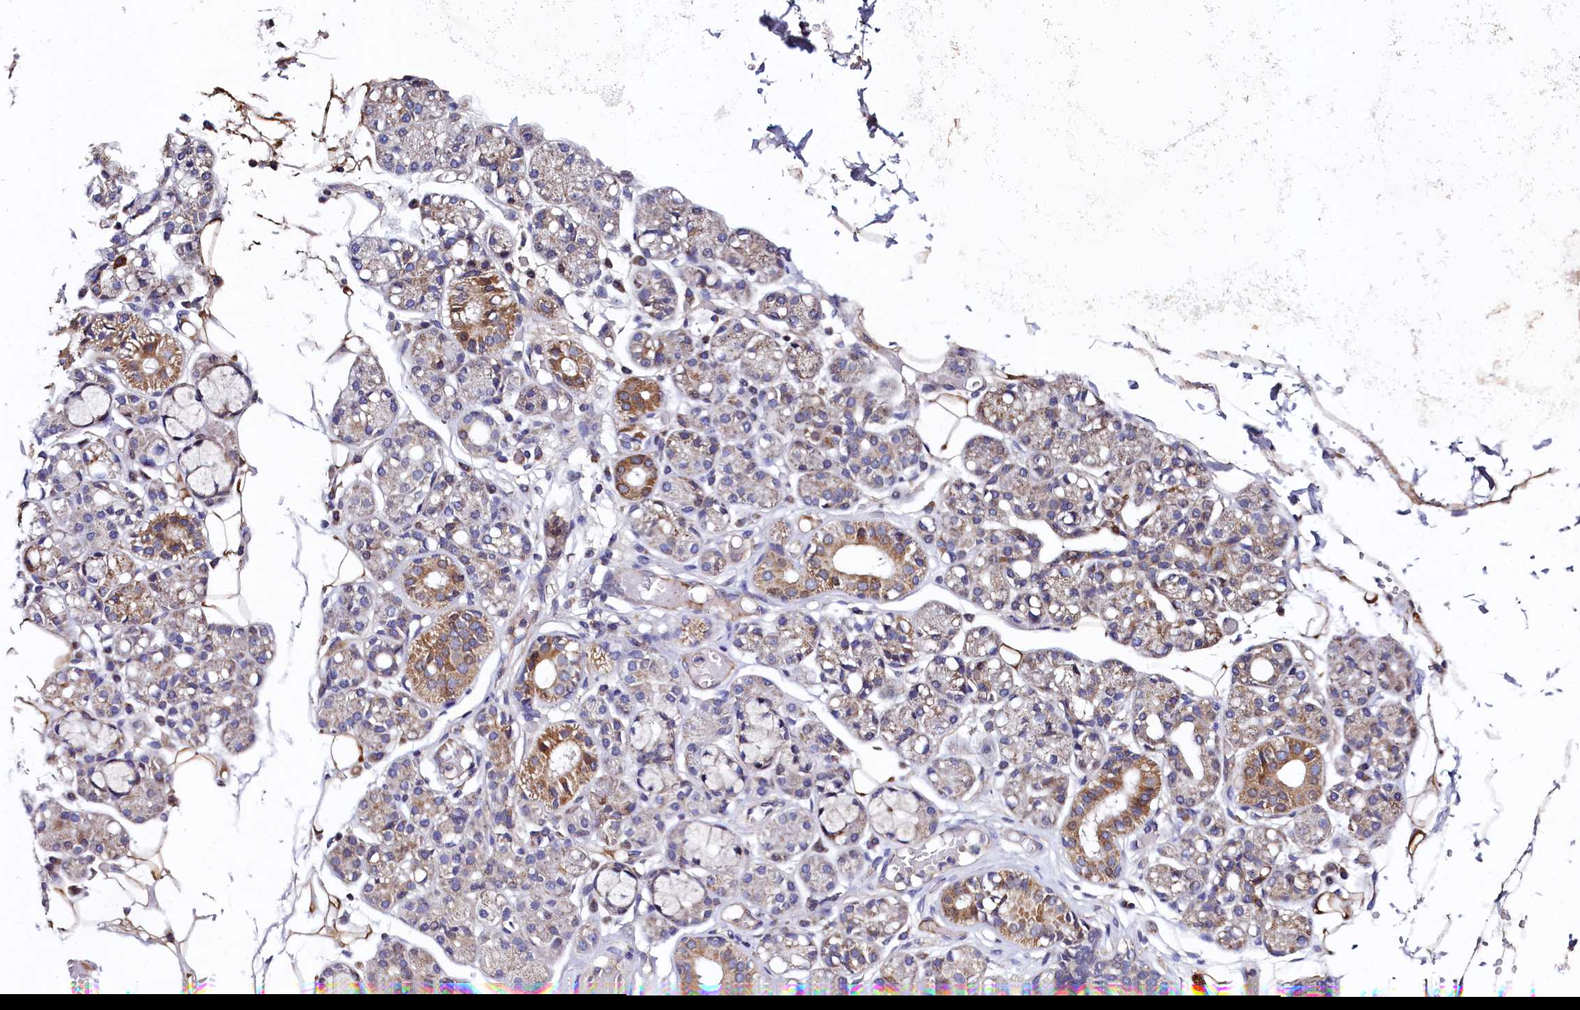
{"staining": {"intensity": "moderate", "quantity": "<25%", "location": "cytoplasmic/membranous"}, "tissue": "salivary gland", "cell_type": "Glandular cells", "image_type": "normal", "snomed": [{"axis": "morphology", "description": "Normal tissue, NOS"}, {"axis": "topography", "description": "Salivary gland"}], "caption": "IHC staining of normal salivary gland, which displays low levels of moderate cytoplasmic/membranous staining in about <25% of glandular cells indicating moderate cytoplasmic/membranous protein positivity. The staining was performed using DAB (brown) for protein detection and nuclei were counterstained in hematoxylin (blue).", "gene": "SPRYD3", "patient": {"sex": "male", "age": 63}}